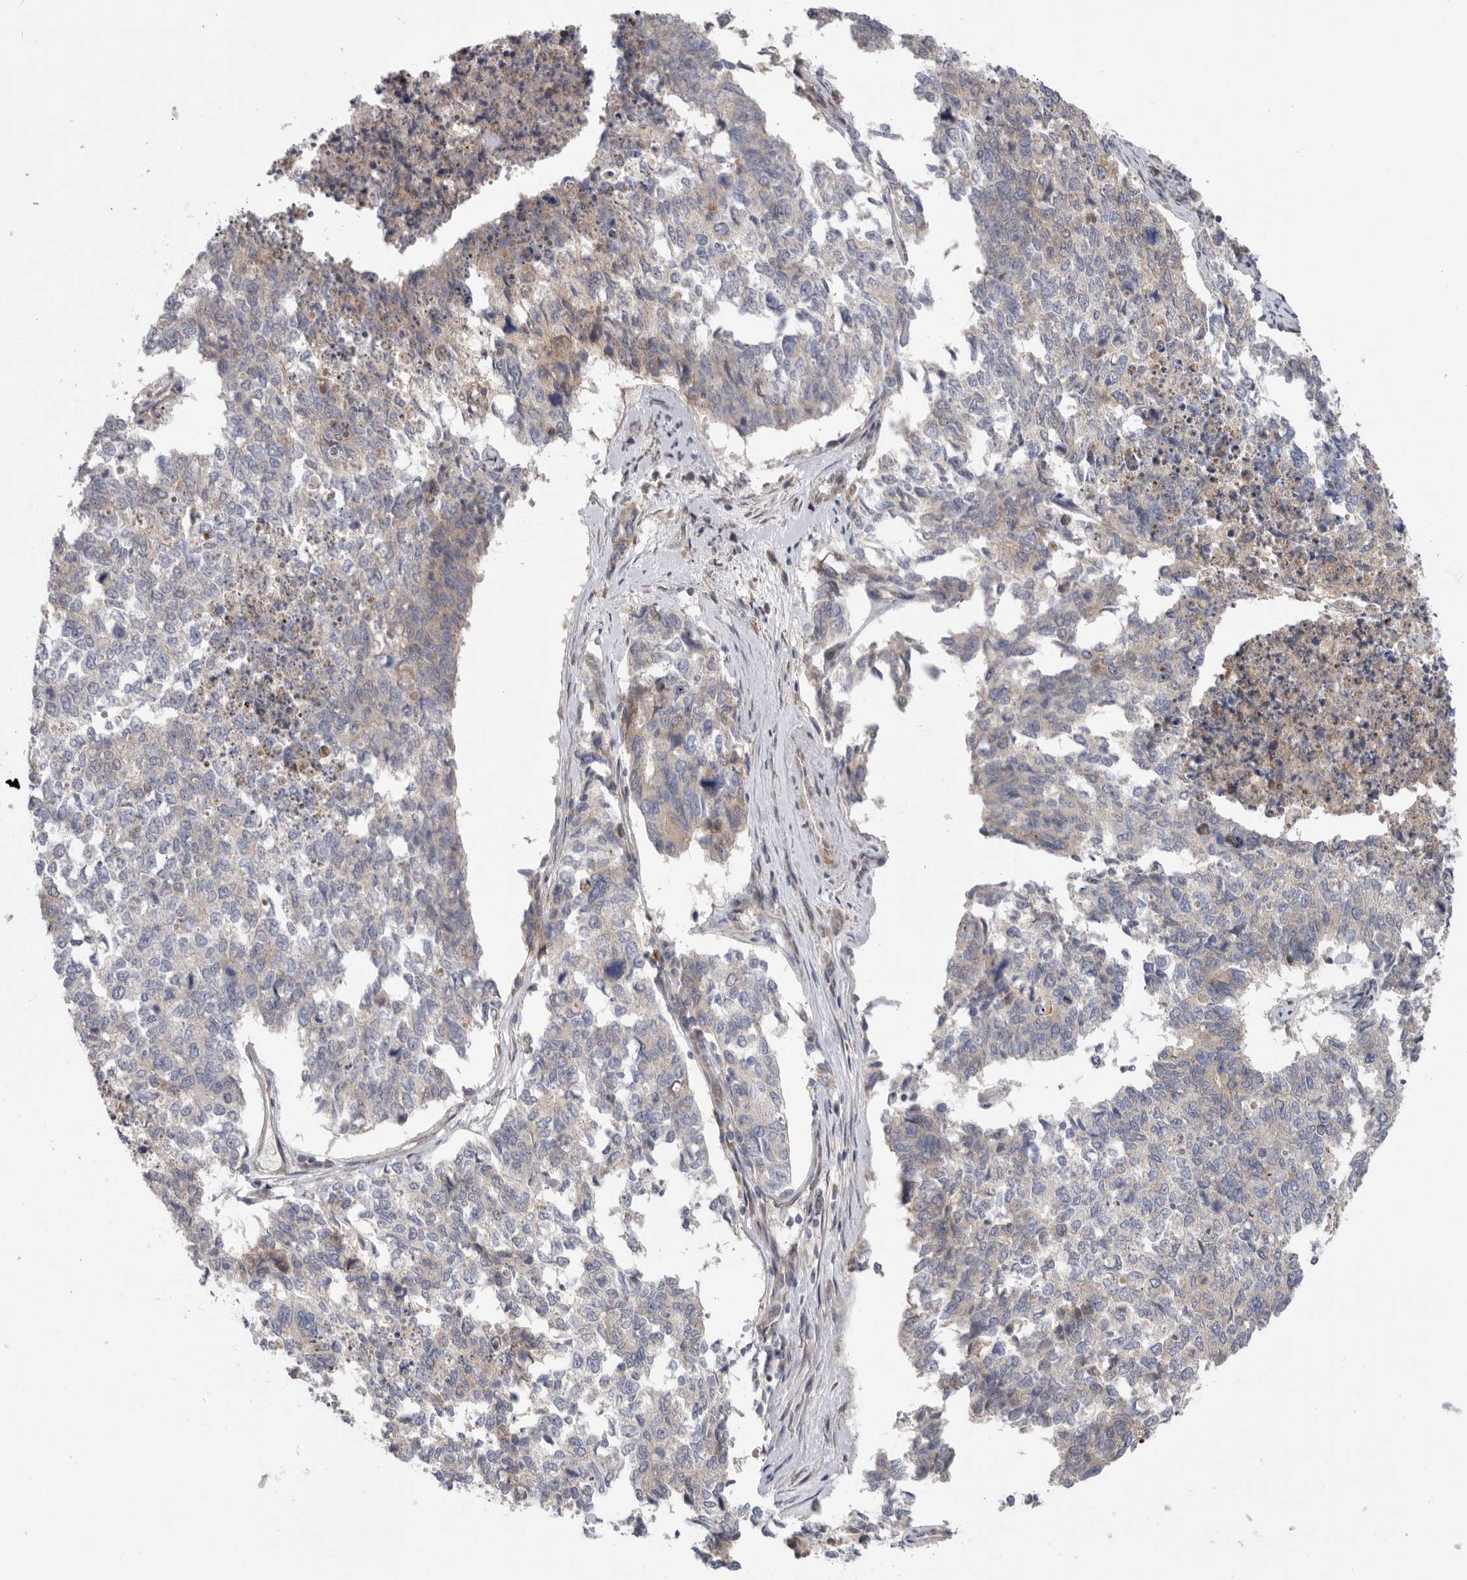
{"staining": {"intensity": "weak", "quantity": "25%-75%", "location": "cytoplasmic/membranous"}, "tissue": "cervical cancer", "cell_type": "Tumor cells", "image_type": "cancer", "snomed": [{"axis": "morphology", "description": "Squamous cell carcinoma, NOS"}, {"axis": "topography", "description": "Cervix"}], "caption": "Cervical cancer tissue reveals weak cytoplasmic/membranous expression in about 25%-75% of tumor cells, visualized by immunohistochemistry.", "gene": "MTFR1L", "patient": {"sex": "female", "age": 63}}